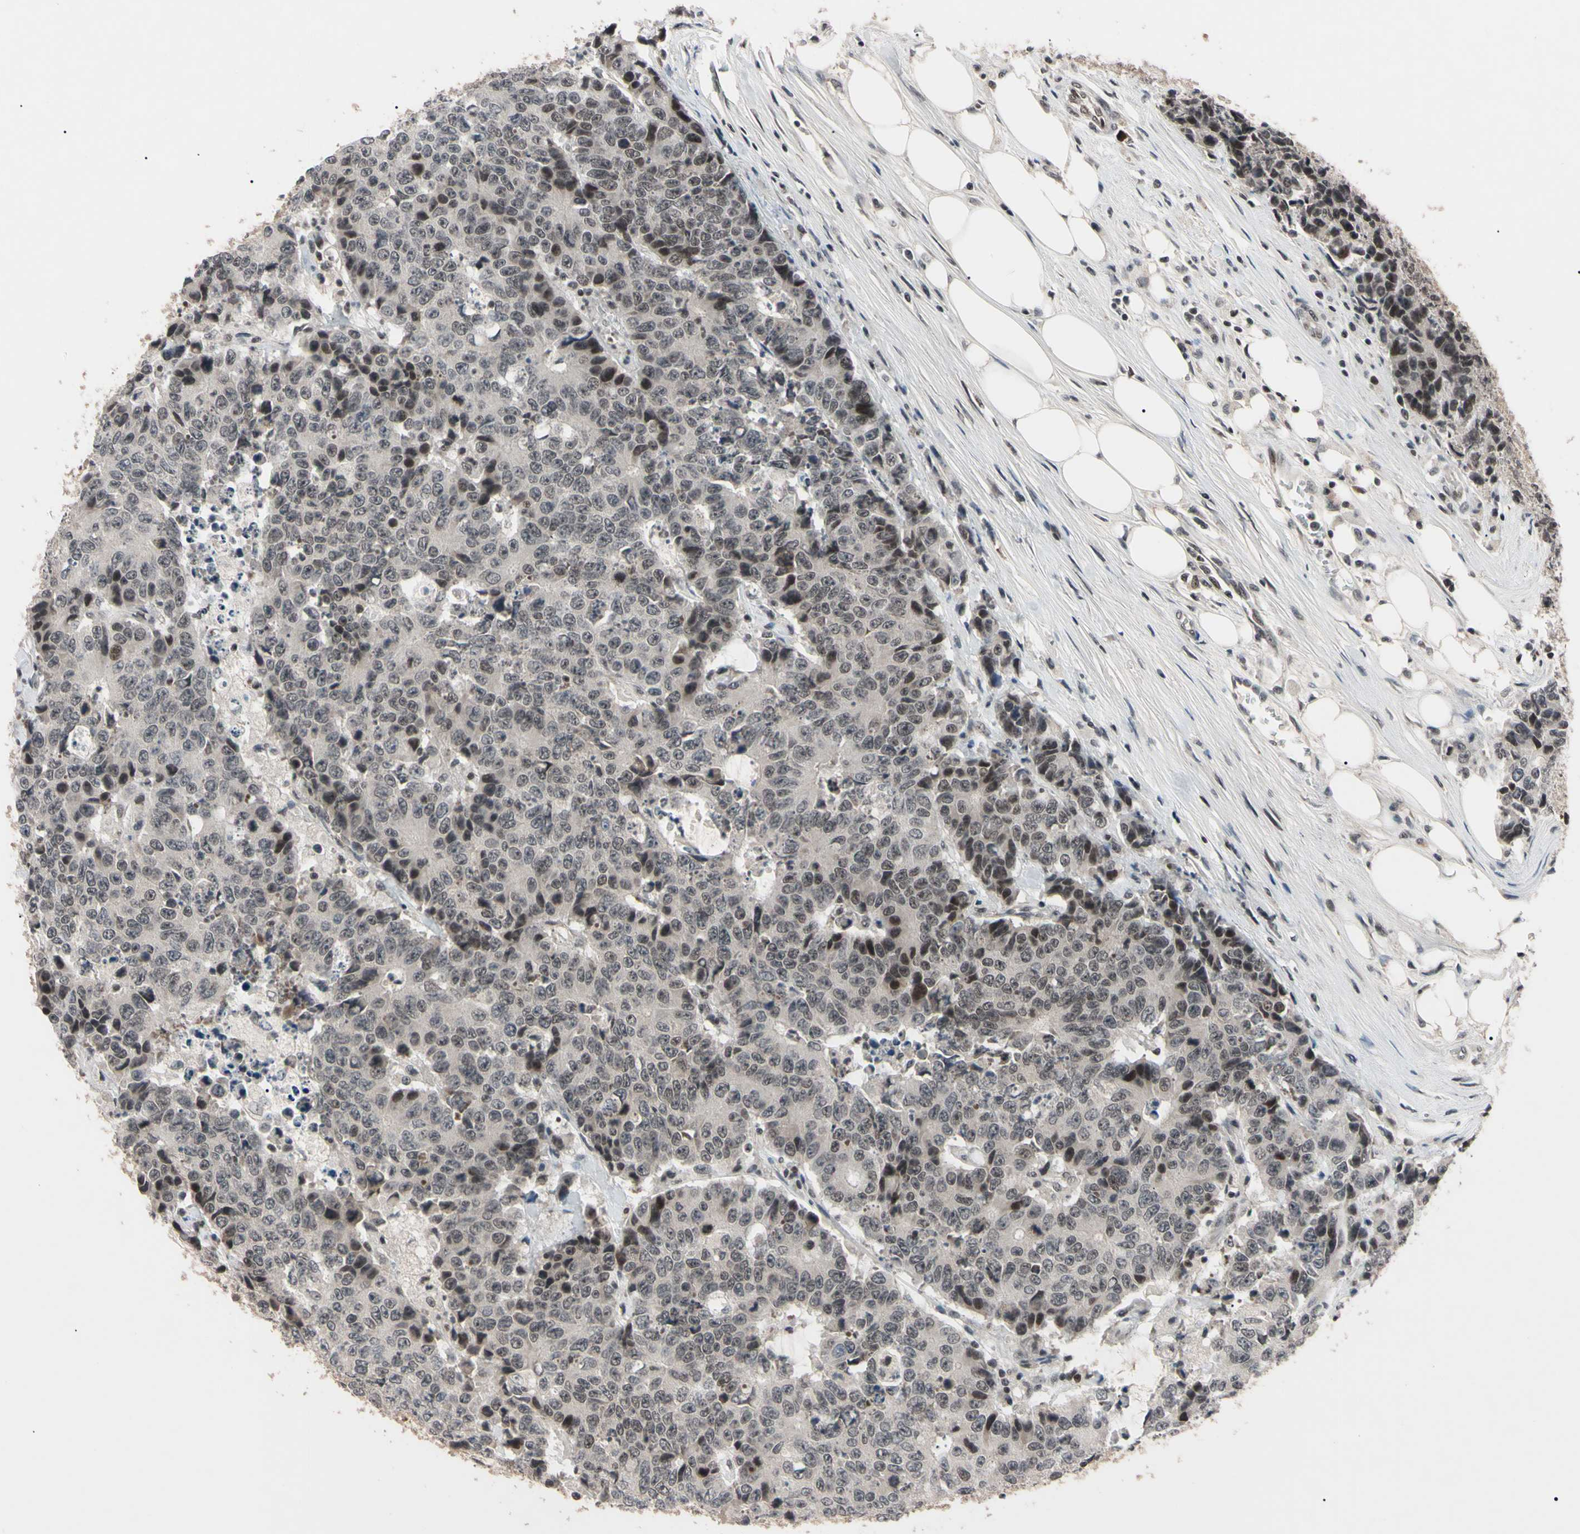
{"staining": {"intensity": "weak", "quantity": "25%-75%", "location": "nuclear"}, "tissue": "colorectal cancer", "cell_type": "Tumor cells", "image_type": "cancer", "snomed": [{"axis": "morphology", "description": "Adenocarcinoma, NOS"}, {"axis": "topography", "description": "Colon"}], "caption": "A brown stain labels weak nuclear positivity of a protein in colorectal cancer tumor cells.", "gene": "YY1", "patient": {"sex": "female", "age": 86}}